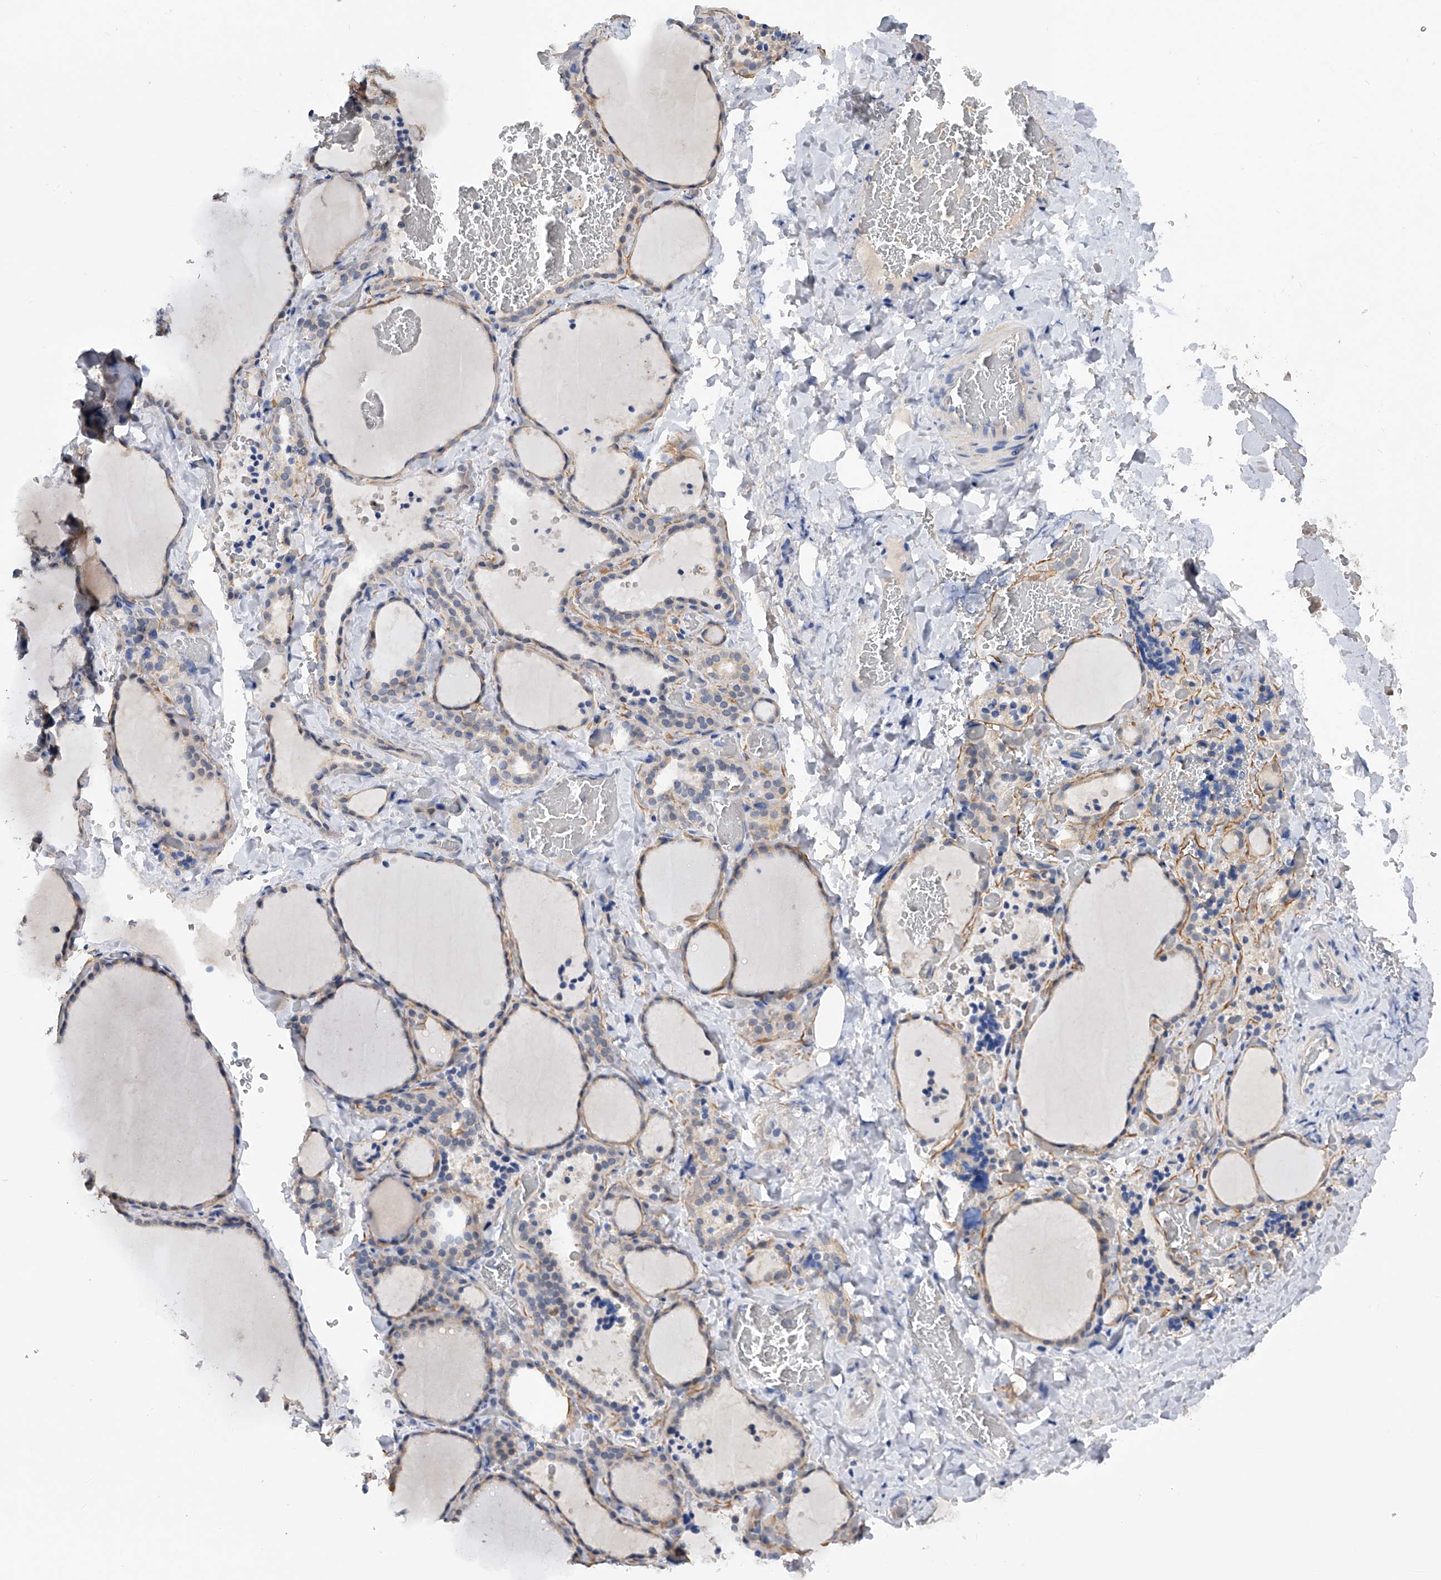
{"staining": {"intensity": "weak", "quantity": "25%-75%", "location": "cytoplasmic/membranous"}, "tissue": "thyroid gland", "cell_type": "Glandular cells", "image_type": "normal", "snomed": [{"axis": "morphology", "description": "Normal tissue, NOS"}, {"axis": "topography", "description": "Thyroid gland"}], "caption": "Thyroid gland stained with a protein marker shows weak staining in glandular cells.", "gene": "PGM3", "patient": {"sex": "female", "age": 22}}